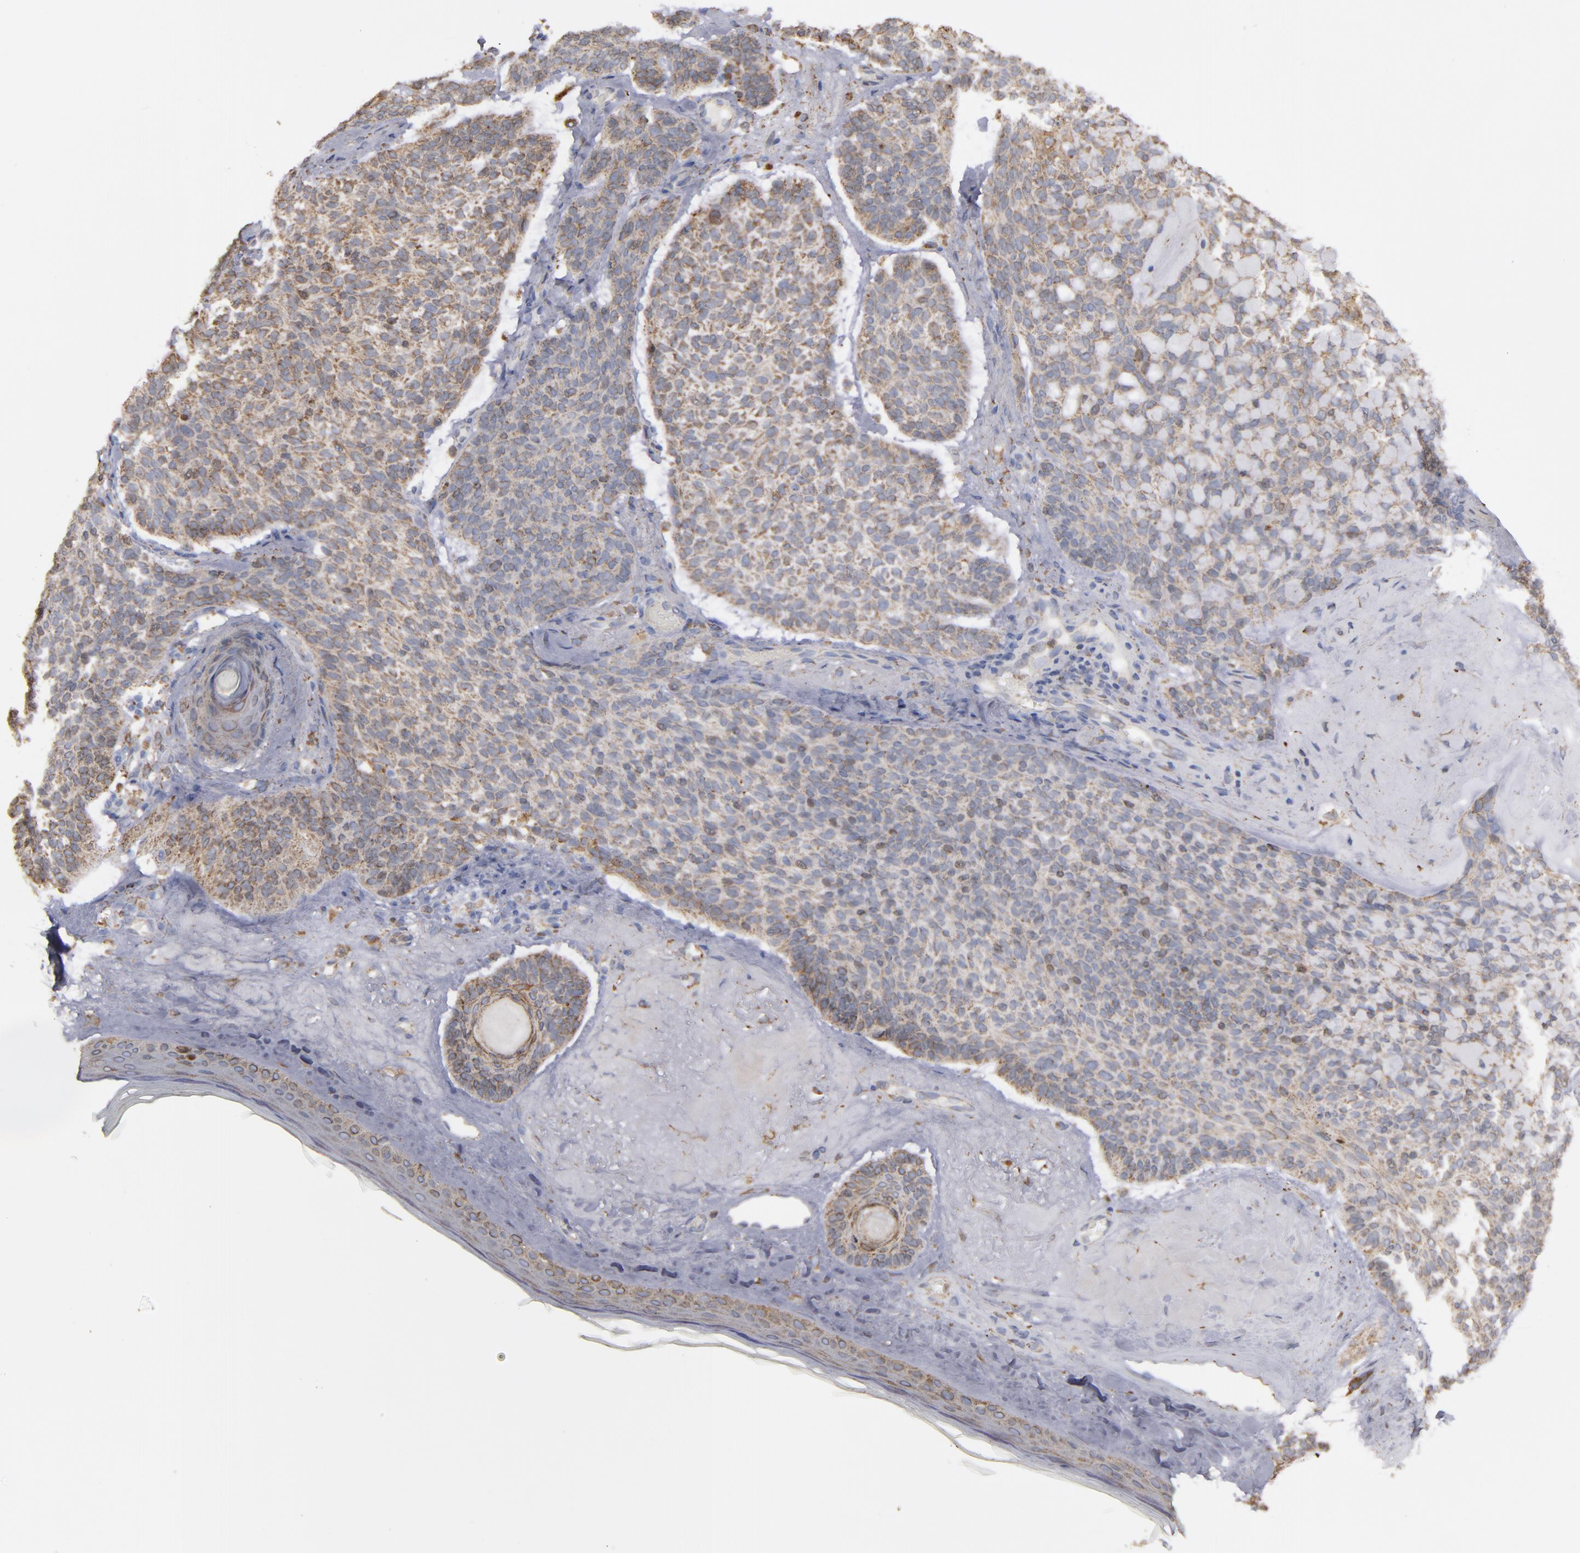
{"staining": {"intensity": "weak", "quantity": "25%-75%", "location": "cytoplasmic/membranous"}, "tissue": "skin cancer", "cell_type": "Tumor cells", "image_type": "cancer", "snomed": [{"axis": "morphology", "description": "Normal tissue, NOS"}, {"axis": "morphology", "description": "Basal cell carcinoma"}, {"axis": "topography", "description": "Skin"}], "caption": "An immunohistochemistry image of tumor tissue is shown. Protein staining in brown shows weak cytoplasmic/membranous positivity in skin cancer (basal cell carcinoma) within tumor cells.", "gene": "ERLIN2", "patient": {"sex": "female", "age": 70}}